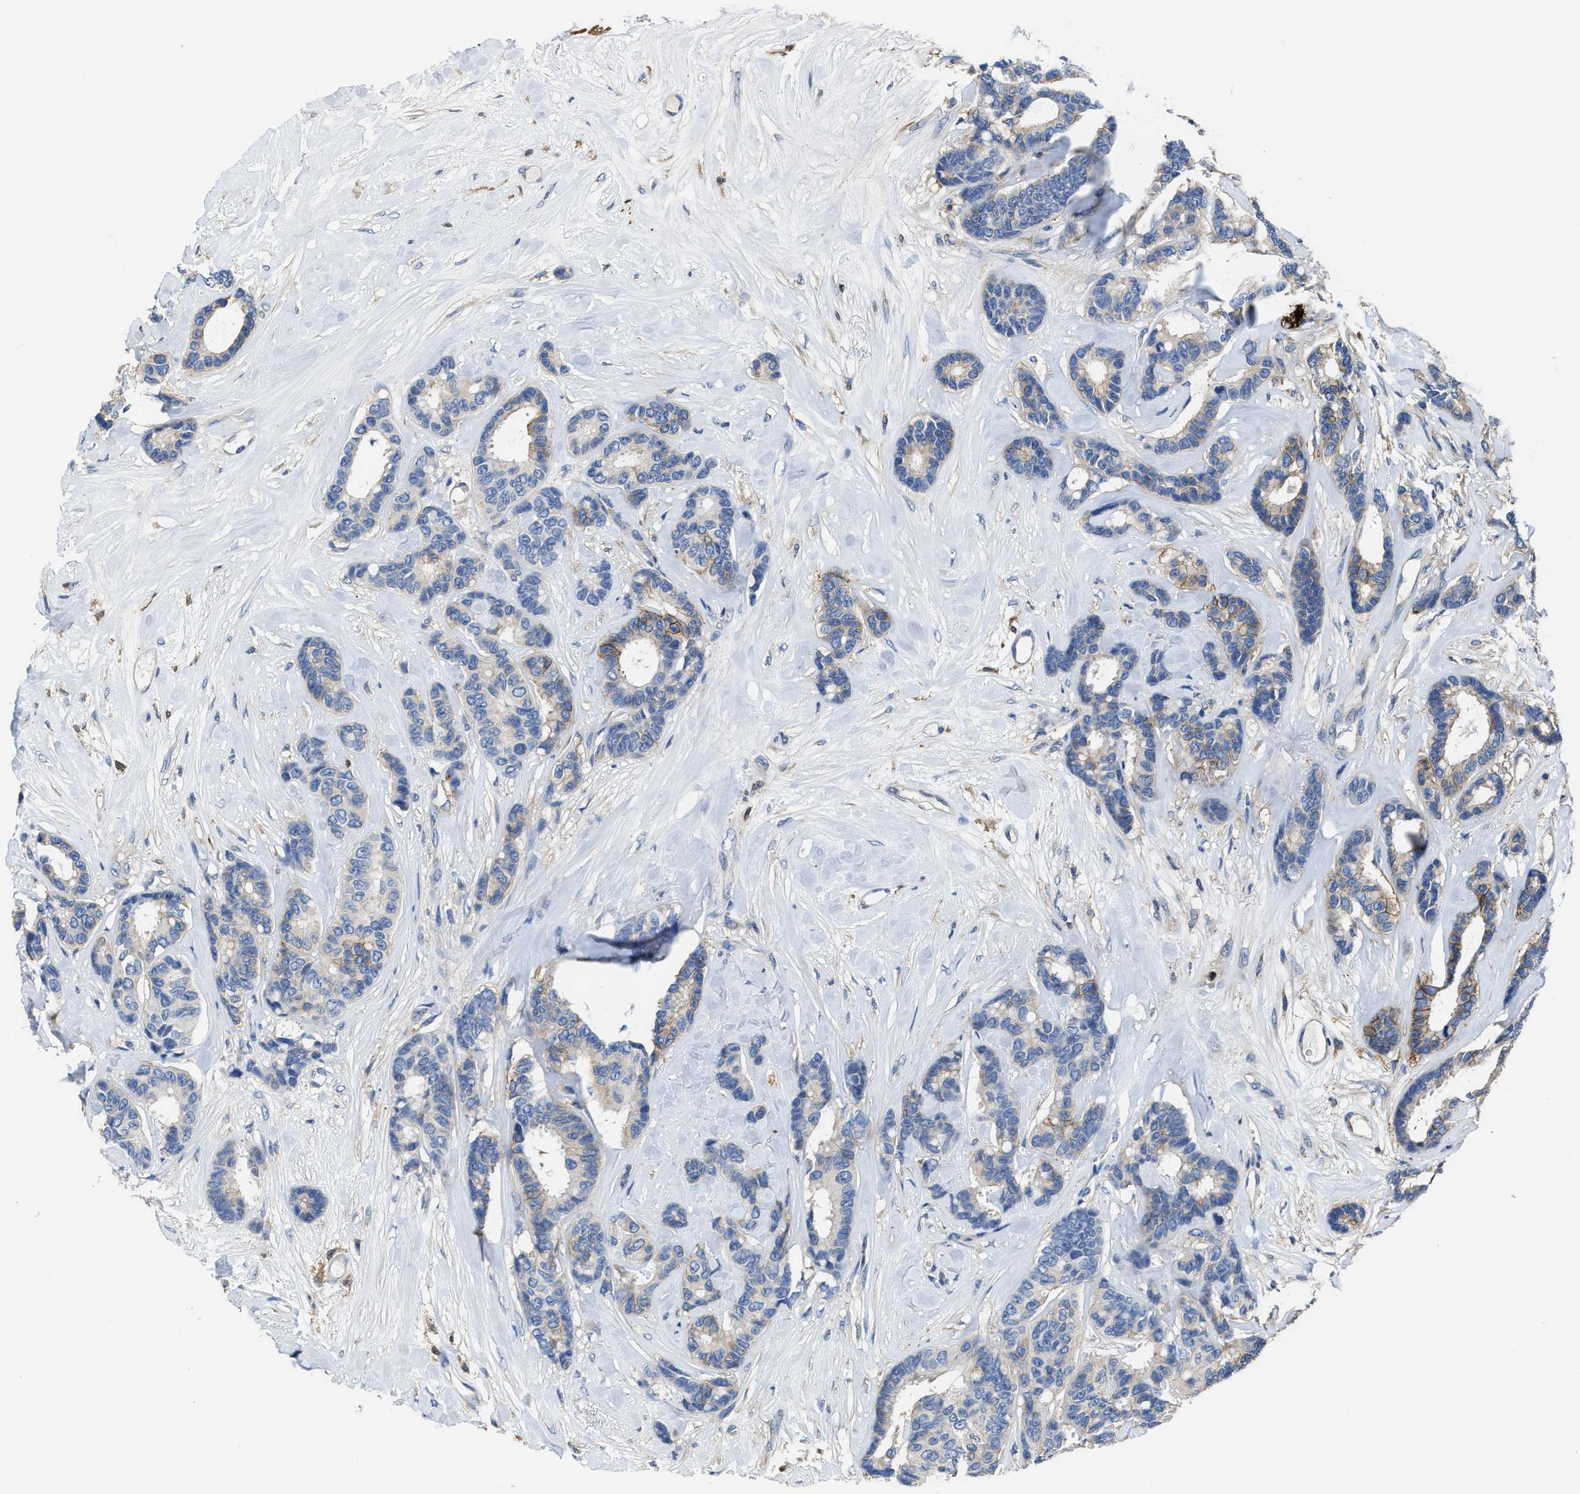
{"staining": {"intensity": "negative", "quantity": "none", "location": "none"}, "tissue": "breast cancer", "cell_type": "Tumor cells", "image_type": "cancer", "snomed": [{"axis": "morphology", "description": "Duct carcinoma"}, {"axis": "topography", "description": "Breast"}], "caption": "DAB immunohistochemical staining of human breast cancer (invasive ductal carcinoma) exhibits no significant expression in tumor cells.", "gene": "TRAF6", "patient": {"sex": "female", "age": 87}}